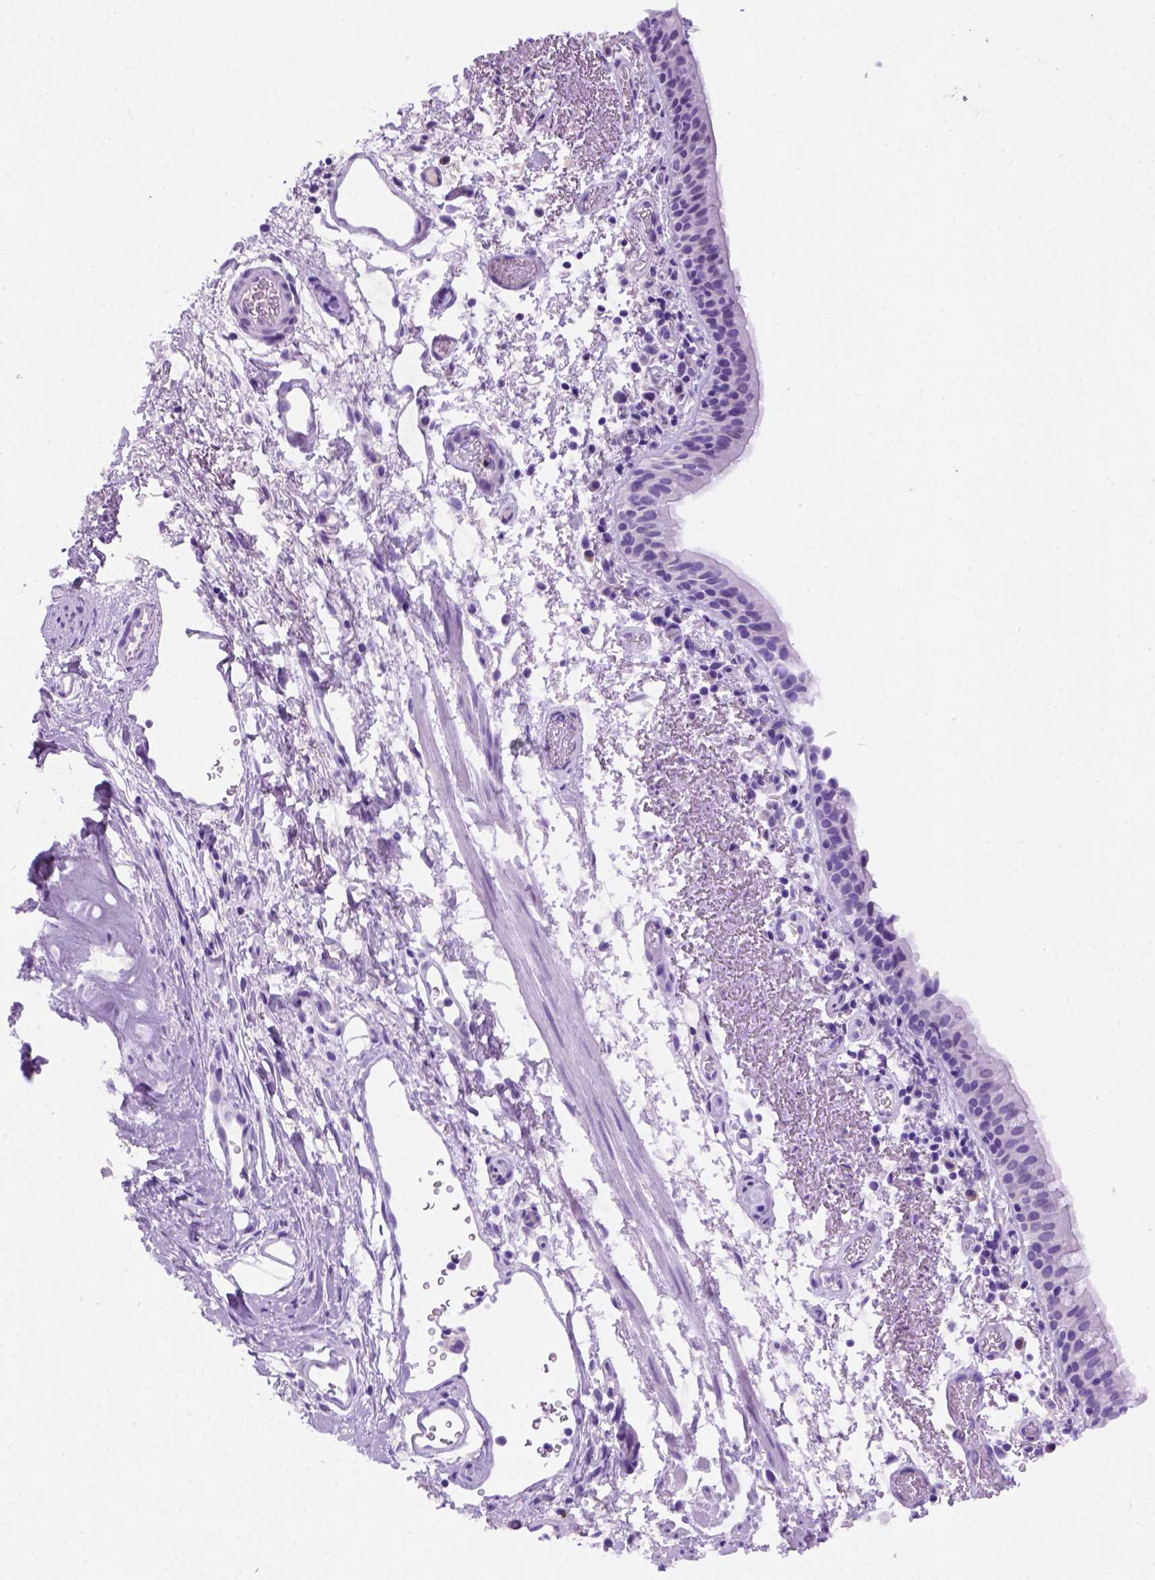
{"staining": {"intensity": "negative", "quantity": "none", "location": "none"}, "tissue": "bronchus", "cell_type": "Respiratory epithelial cells", "image_type": "normal", "snomed": [{"axis": "morphology", "description": "Normal tissue, NOS"}, {"axis": "morphology", "description": "Adenocarcinoma, NOS"}, {"axis": "topography", "description": "Bronchus"}], "caption": "The histopathology image demonstrates no staining of respiratory epithelial cells in normal bronchus.", "gene": "FAM81B", "patient": {"sex": "male", "age": 68}}